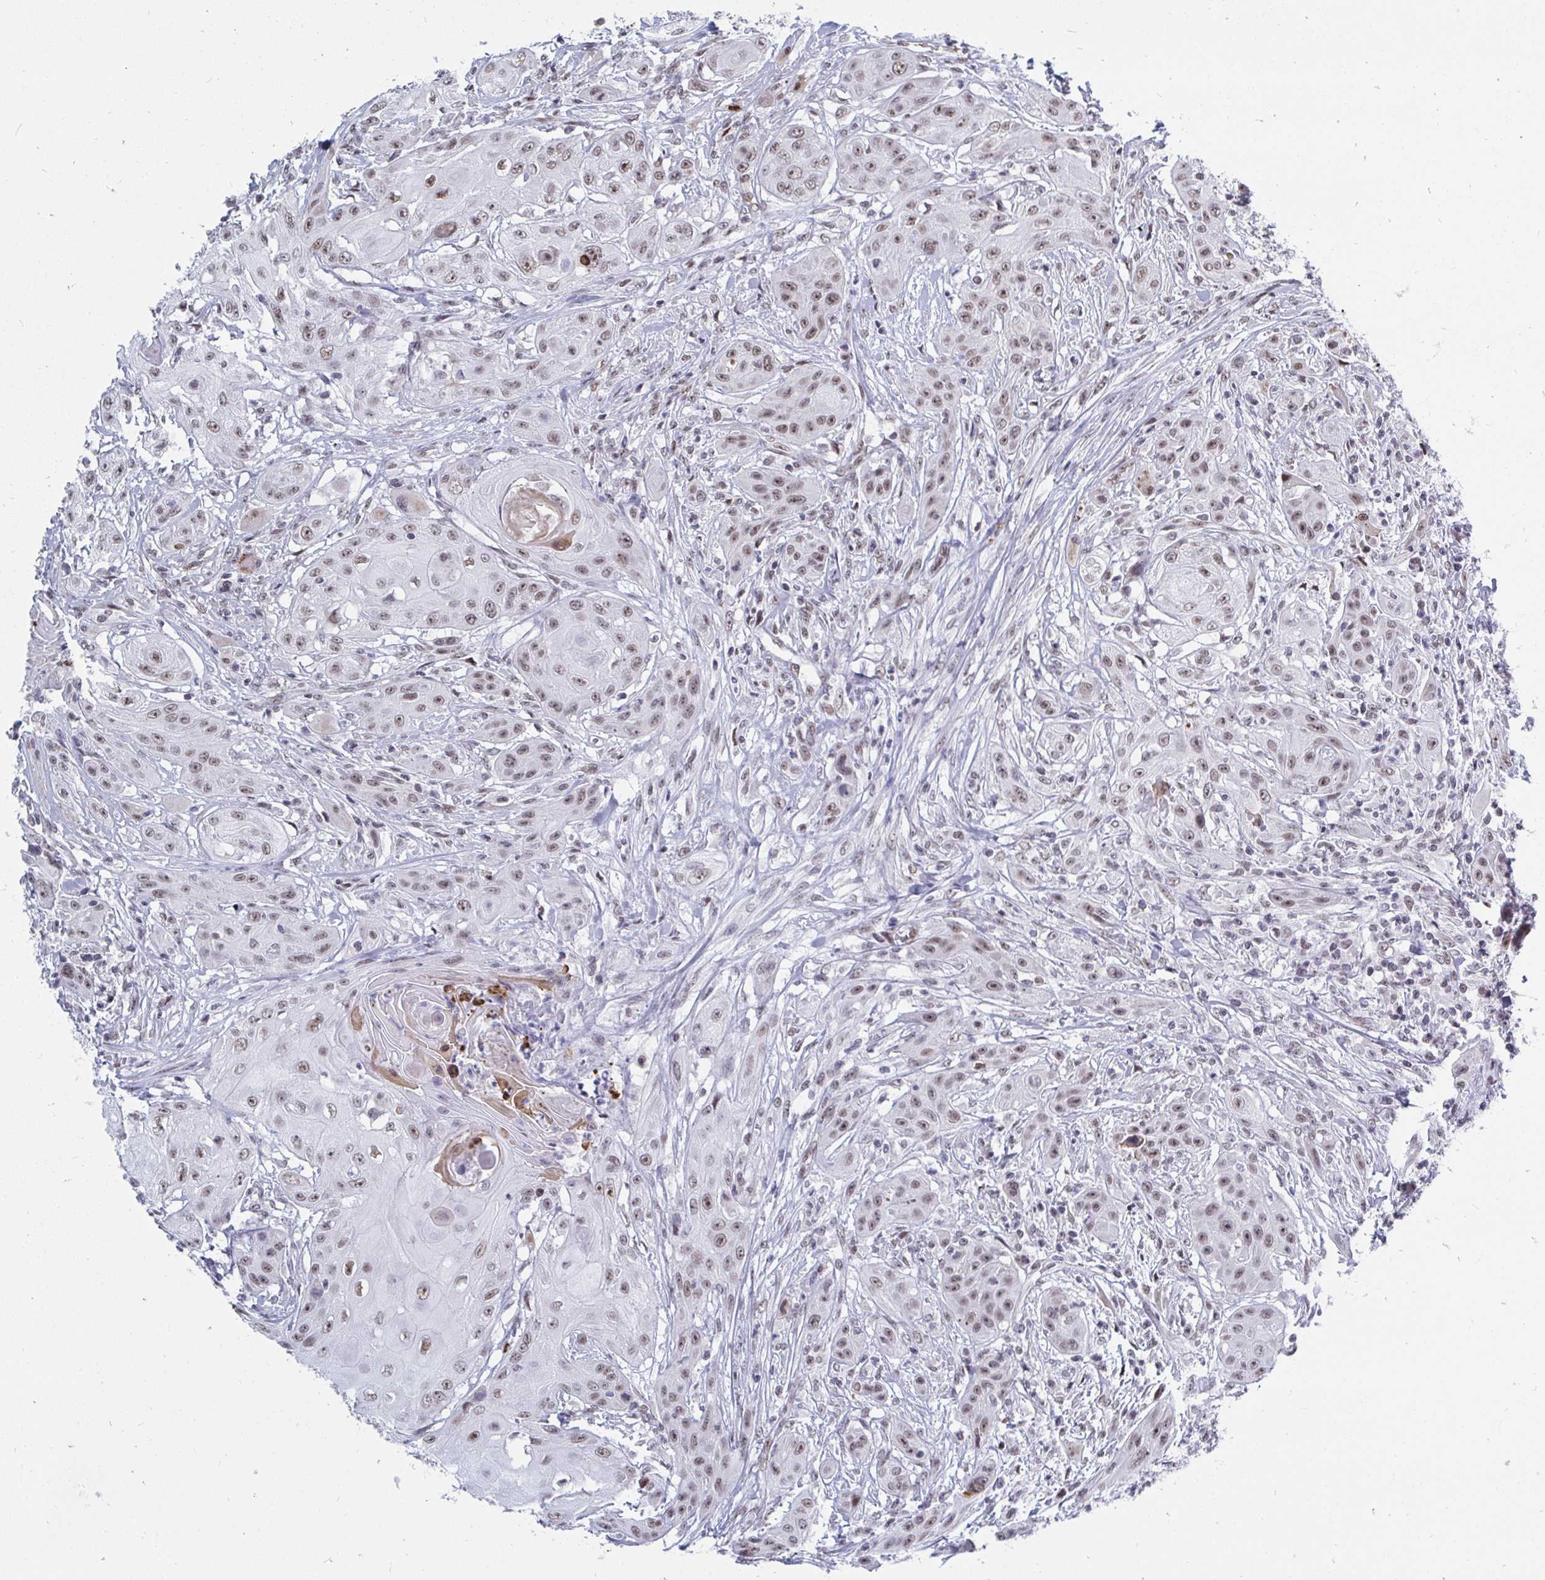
{"staining": {"intensity": "moderate", "quantity": ">75%", "location": "nuclear"}, "tissue": "head and neck cancer", "cell_type": "Tumor cells", "image_type": "cancer", "snomed": [{"axis": "morphology", "description": "Squamous cell carcinoma, NOS"}, {"axis": "topography", "description": "Oral tissue"}, {"axis": "topography", "description": "Head-Neck"}, {"axis": "topography", "description": "Neck, NOS"}], "caption": "This photomicrograph reveals immunohistochemistry staining of squamous cell carcinoma (head and neck), with medium moderate nuclear positivity in approximately >75% of tumor cells.", "gene": "TRIP12", "patient": {"sex": "female", "age": 55}}